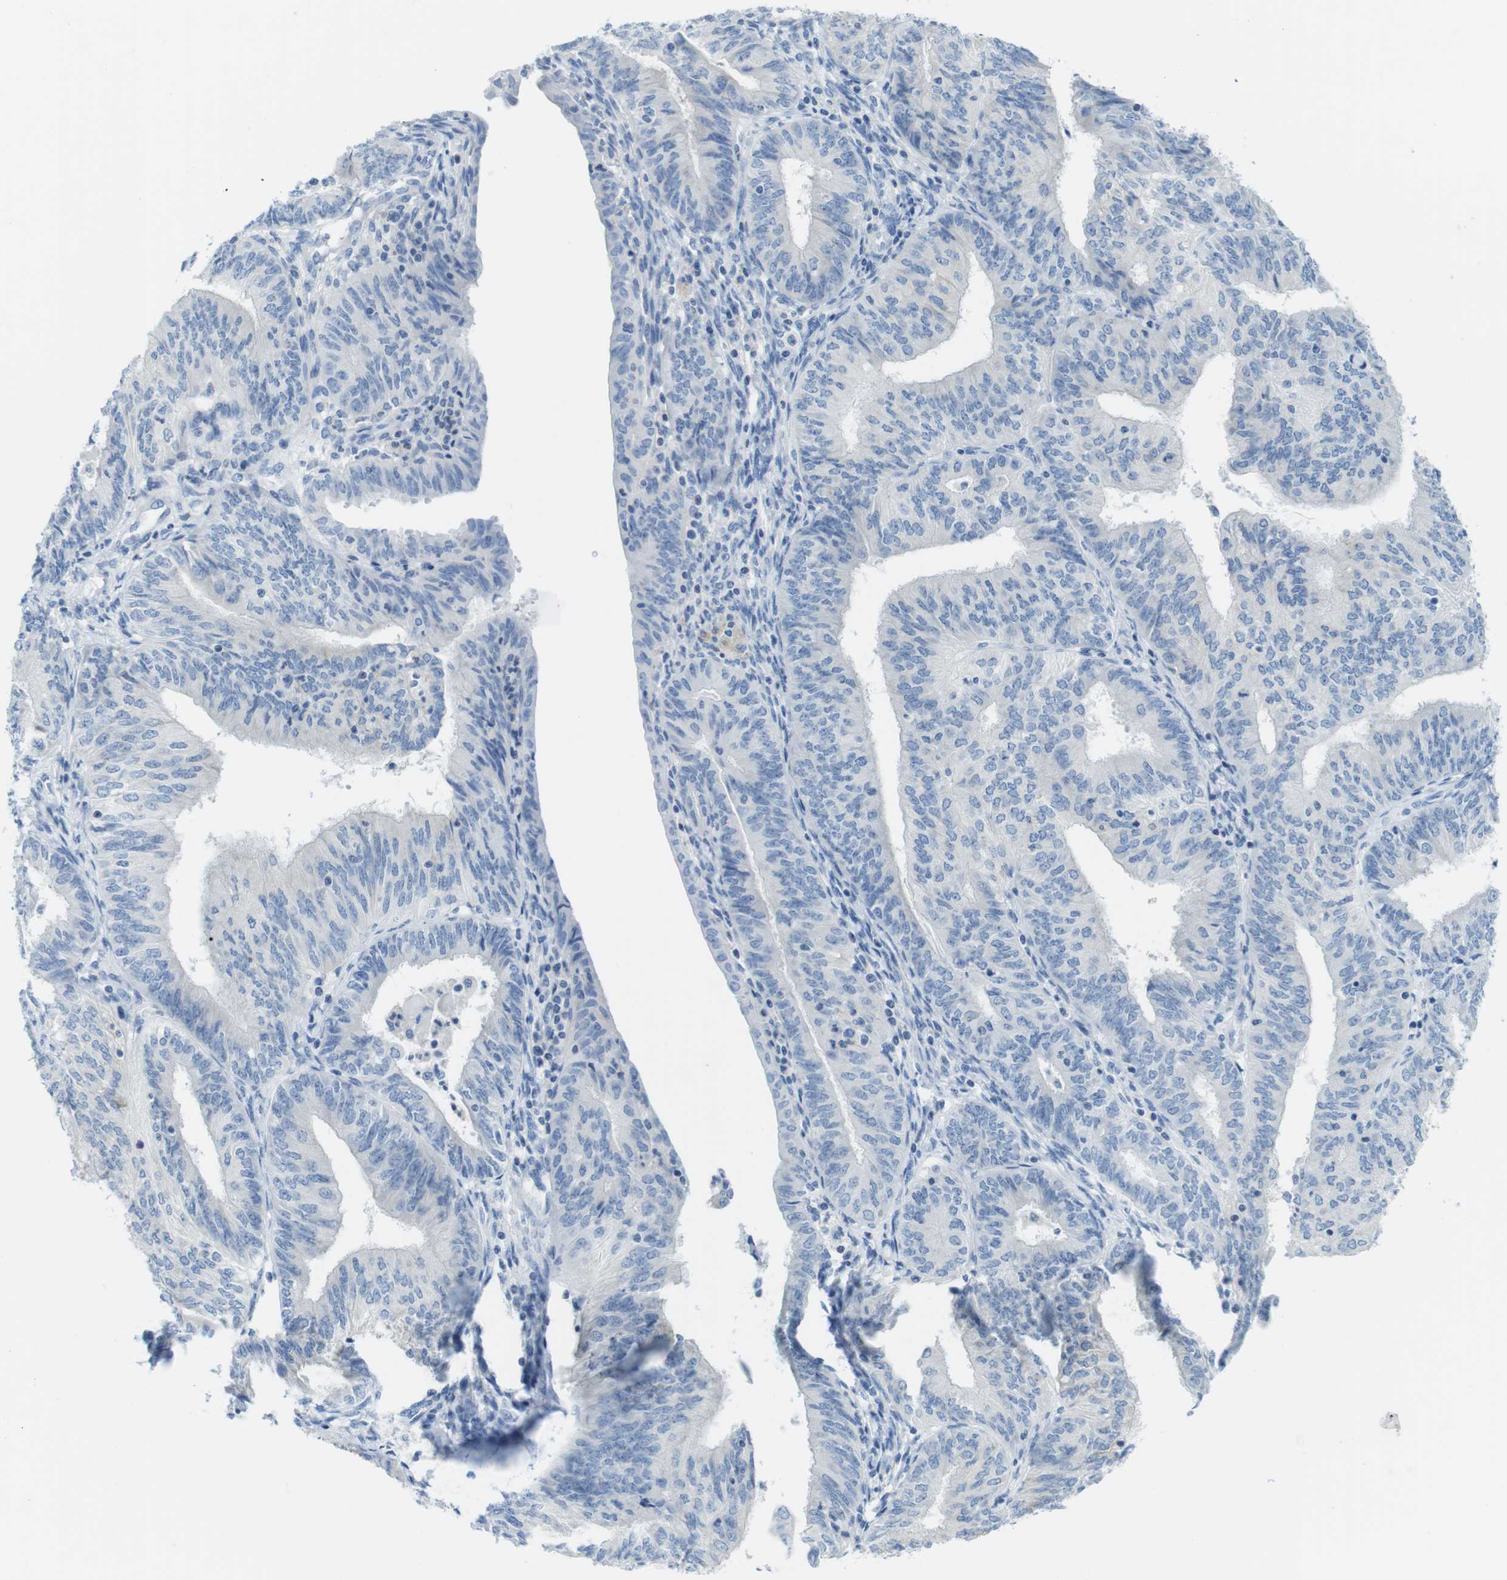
{"staining": {"intensity": "negative", "quantity": "none", "location": "none"}, "tissue": "endometrial cancer", "cell_type": "Tumor cells", "image_type": "cancer", "snomed": [{"axis": "morphology", "description": "Adenocarcinoma, NOS"}, {"axis": "topography", "description": "Endometrium"}], "caption": "Tumor cells show no significant staining in endometrial adenocarcinoma. (DAB immunohistochemistry visualized using brightfield microscopy, high magnification).", "gene": "ASIC5", "patient": {"sex": "female", "age": 58}}